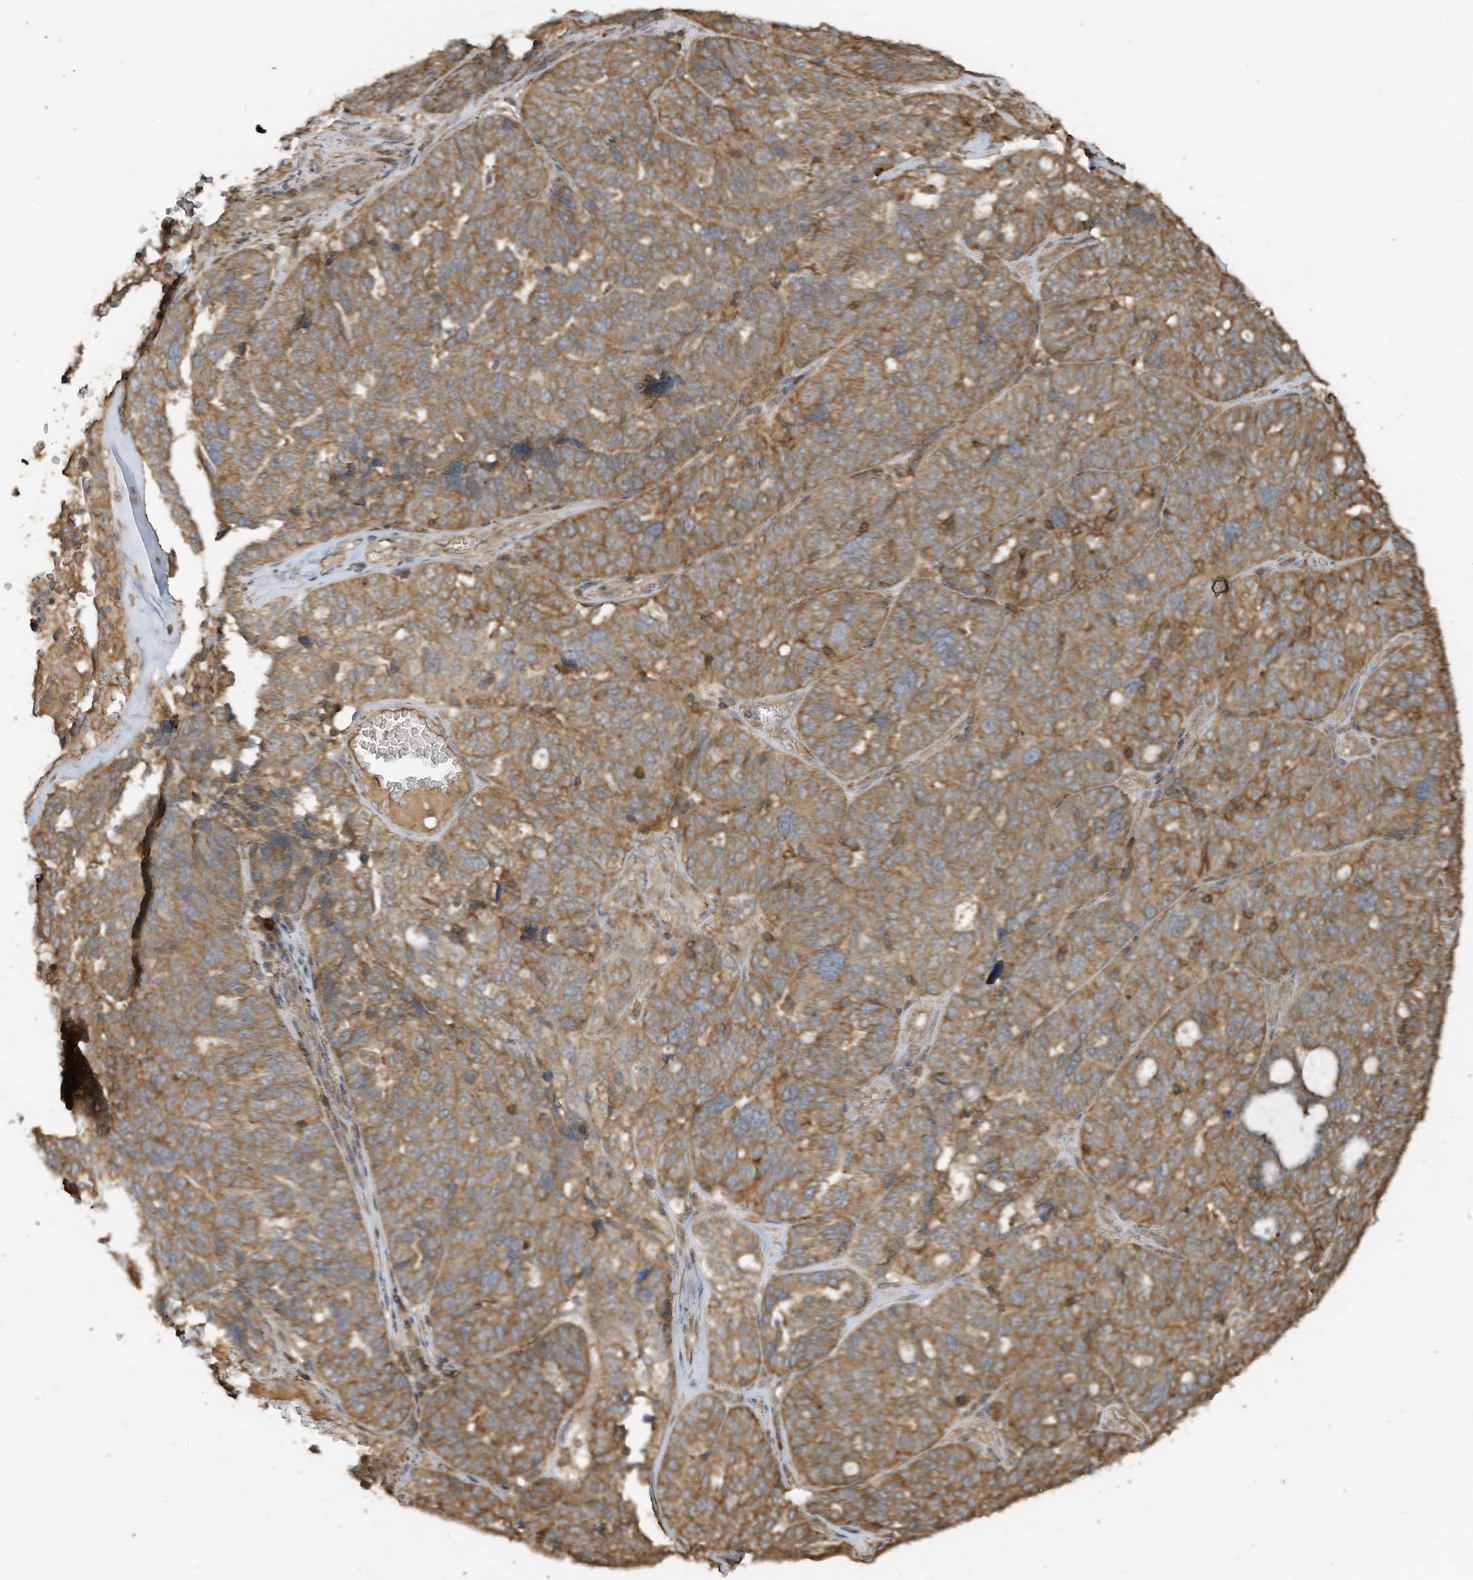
{"staining": {"intensity": "moderate", "quantity": ">75%", "location": "cytoplasmic/membranous"}, "tissue": "ovarian cancer", "cell_type": "Tumor cells", "image_type": "cancer", "snomed": [{"axis": "morphology", "description": "Cystadenocarcinoma, serous, NOS"}, {"axis": "topography", "description": "Ovary"}], "caption": "A medium amount of moderate cytoplasmic/membranous expression is present in about >75% of tumor cells in ovarian serous cystadenocarcinoma tissue.", "gene": "COX10", "patient": {"sex": "female", "age": 59}}